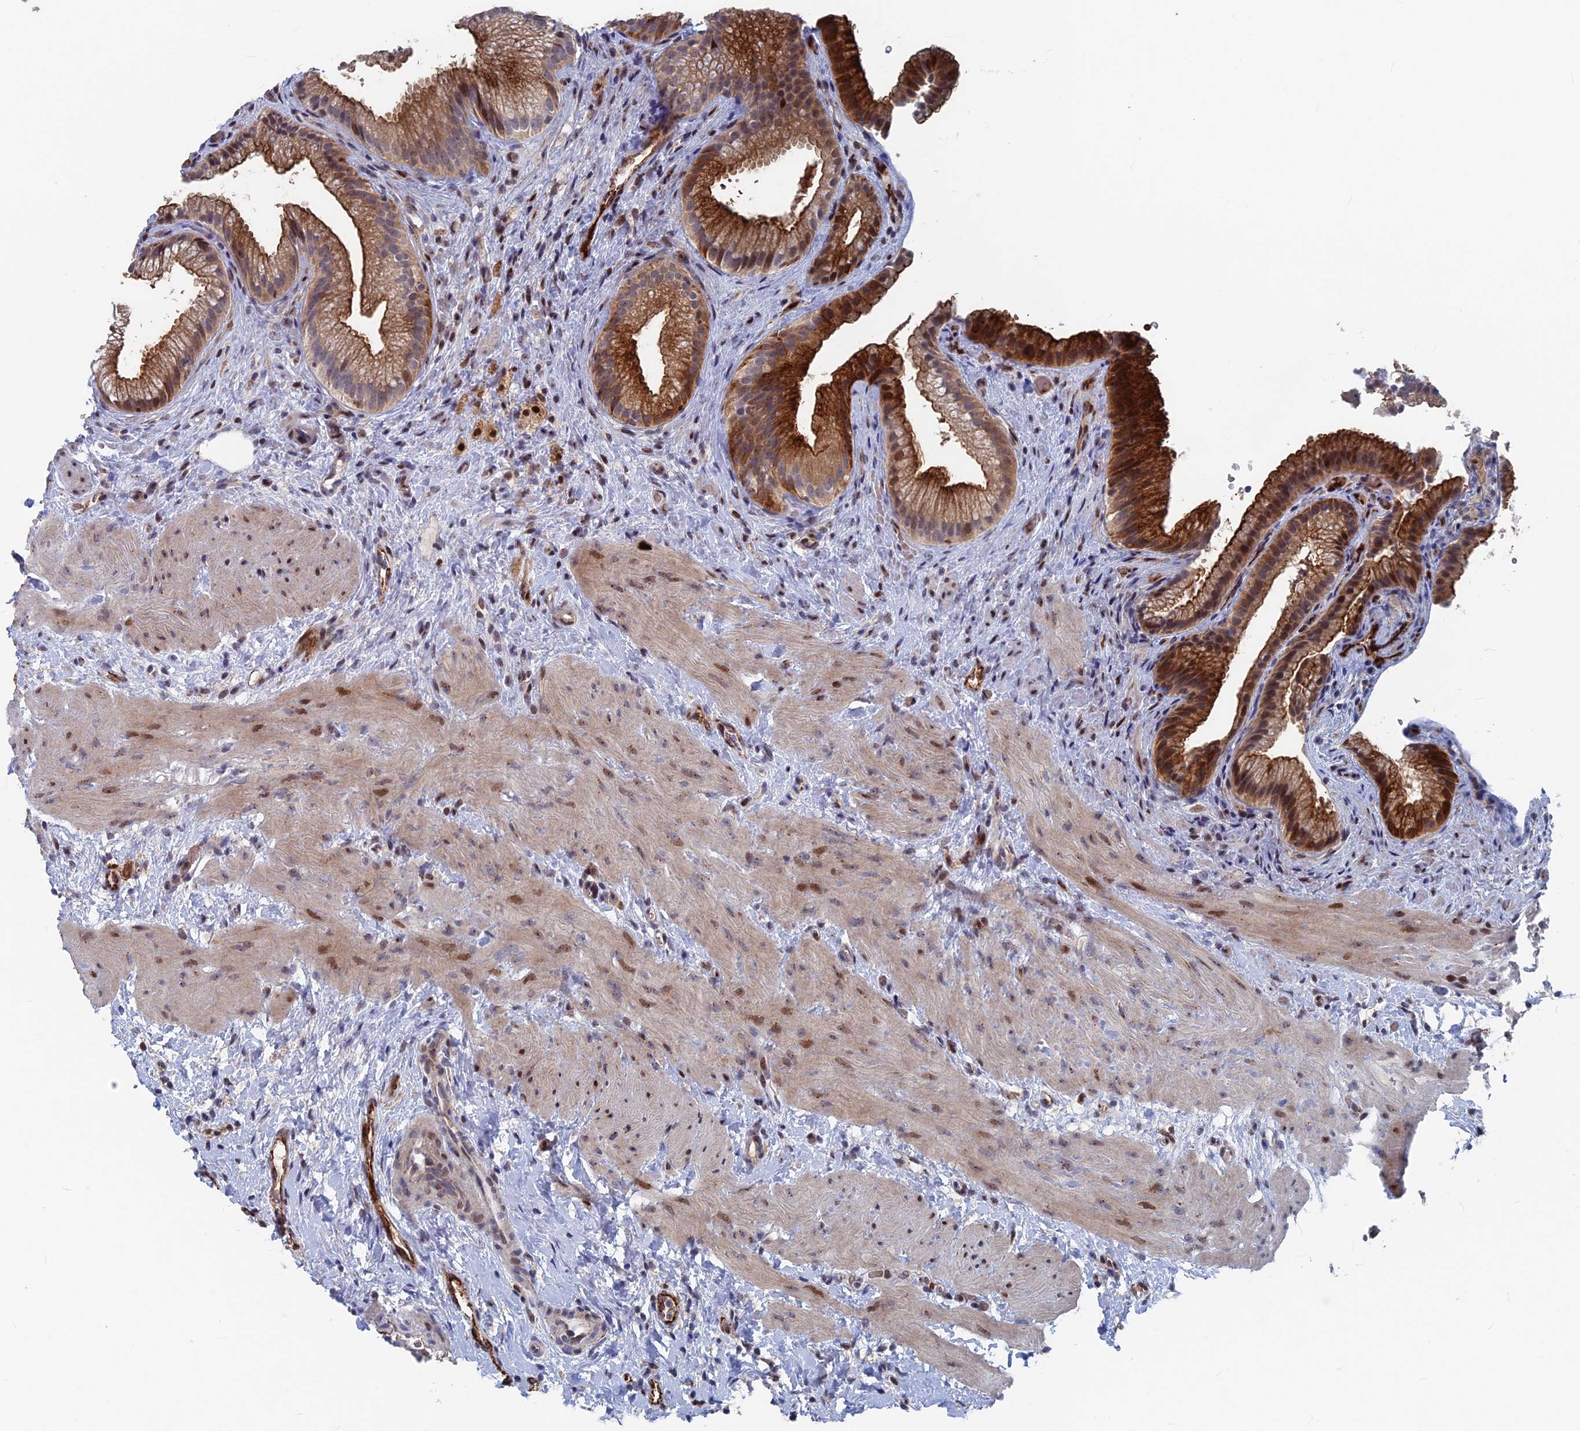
{"staining": {"intensity": "strong", "quantity": ">75%", "location": "cytoplasmic/membranous,nuclear"}, "tissue": "gallbladder", "cell_type": "Glandular cells", "image_type": "normal", "snomed": [{"axis": "morphology", "description": "Normal tissue, NOS"}, {"axis": "topography", "description": "Gallbladder"}], "caption": "Gallbladder stained with DAB (3,3'-diaminobenzidine) immunohistochemistry shows high levels of strong cytoplasmic/membranous,nuclear positivity in approximately >75% of glandular cells. Immunohistochemistry stains the protein in brown and the nuclei are stained blue.", "gene": "SH3D21", "patient": {"sex": "female", "age": 64}}